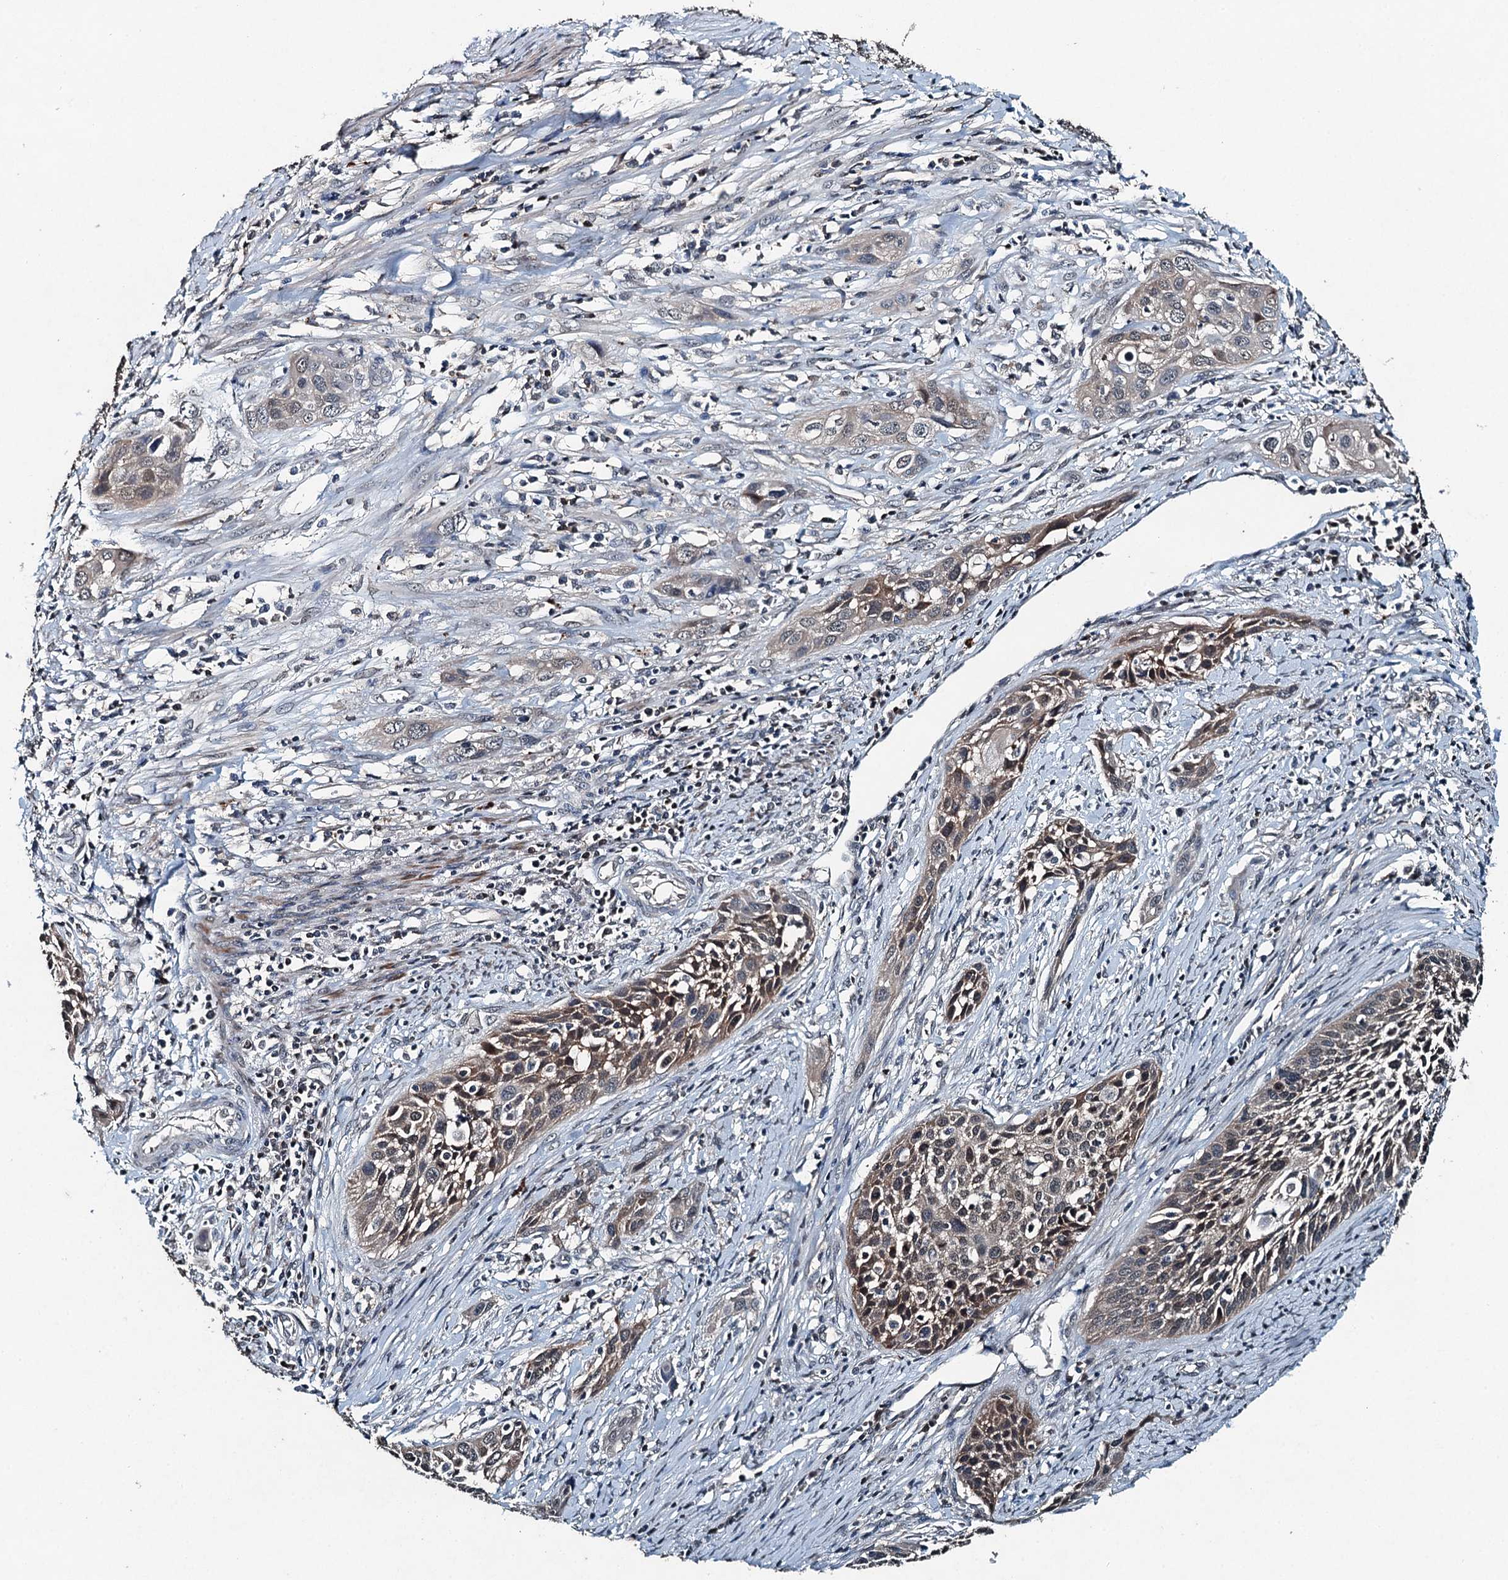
{"staining": {"intensity": "weak", "quantity": "<25%", "location": "cytoplasmic/membranous"}, "tissue": "cervical cancer", "cell_type": "Tumor cells", "image_type": "cancer", "snomed": [{"axis": "morphology", "description": "Squamous cell carcinoma, NOS"}, {"axis": "topography", "description": "Cervix"}], "caption": "Protein analysis of cervical cancer (squamous cell carcinoma) demonstrates no significant positivity in tumor cells. Brightfield microscopy of immunohistochemistry stained with DAB (3,3'-diaminobenzidine) (brown) and hematoxylin (blue), captured at high magnification.", "gene": "TCTN1", "patient": {"sex": "female", "age": 34}}